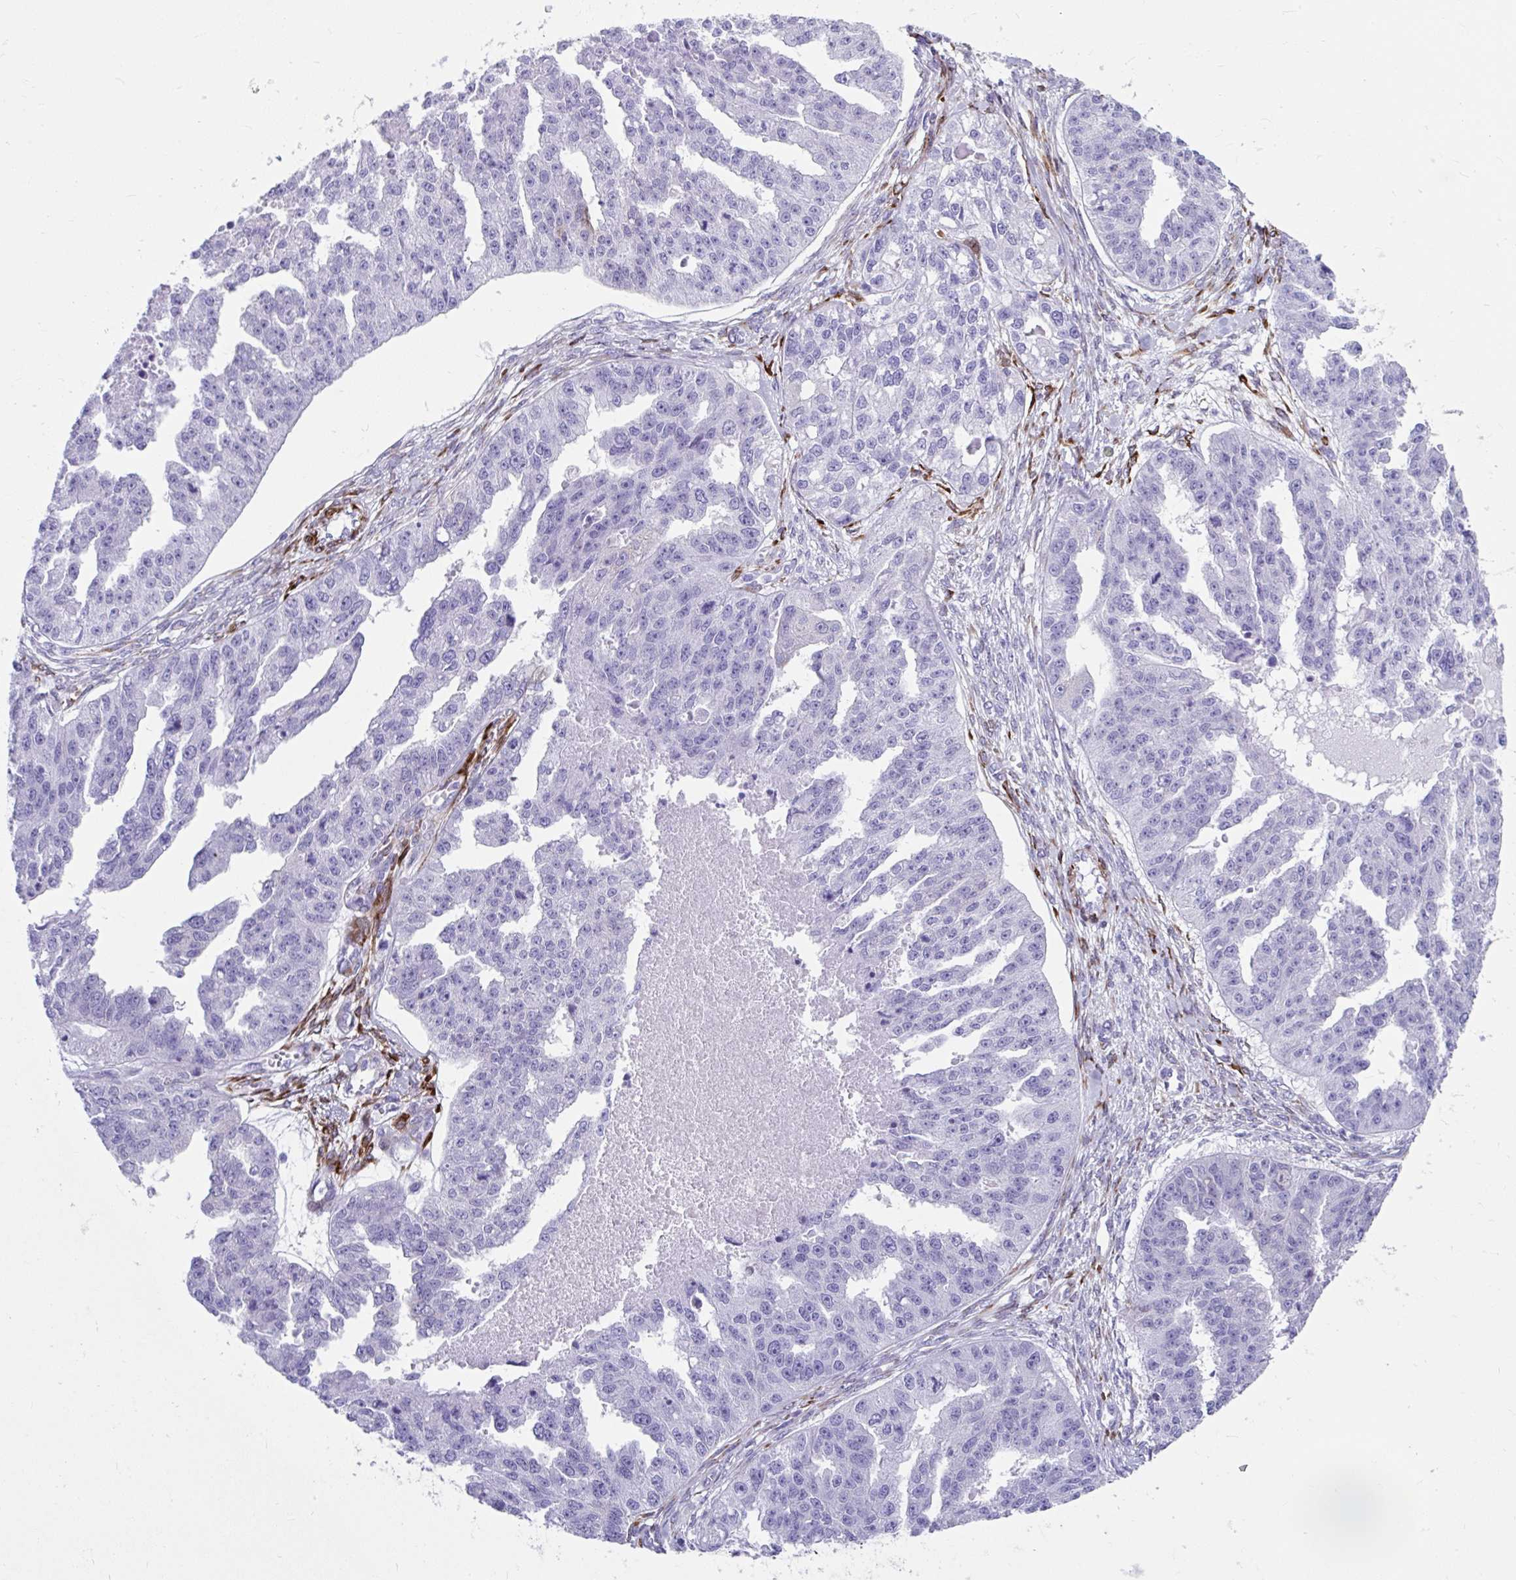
{"staining": {"intensity": "negative", "quantity": "none", "location": "none"}, "tissue": "ovarian cancer", "cell_type": "Tumor cells", "image_type": "cancer", "snomed": [{"axis": "morphology", "description": "Cystadenocarcinoma, serous, NOS"}, {"axis": "topography", "description": "Ovary"}], "caption": "Histopathology image shows no protein positivity in tumor cells of ovarian cancer tissue.", "gene": "GRXCR2", "patient": {"sex": "female", "age": 58}}